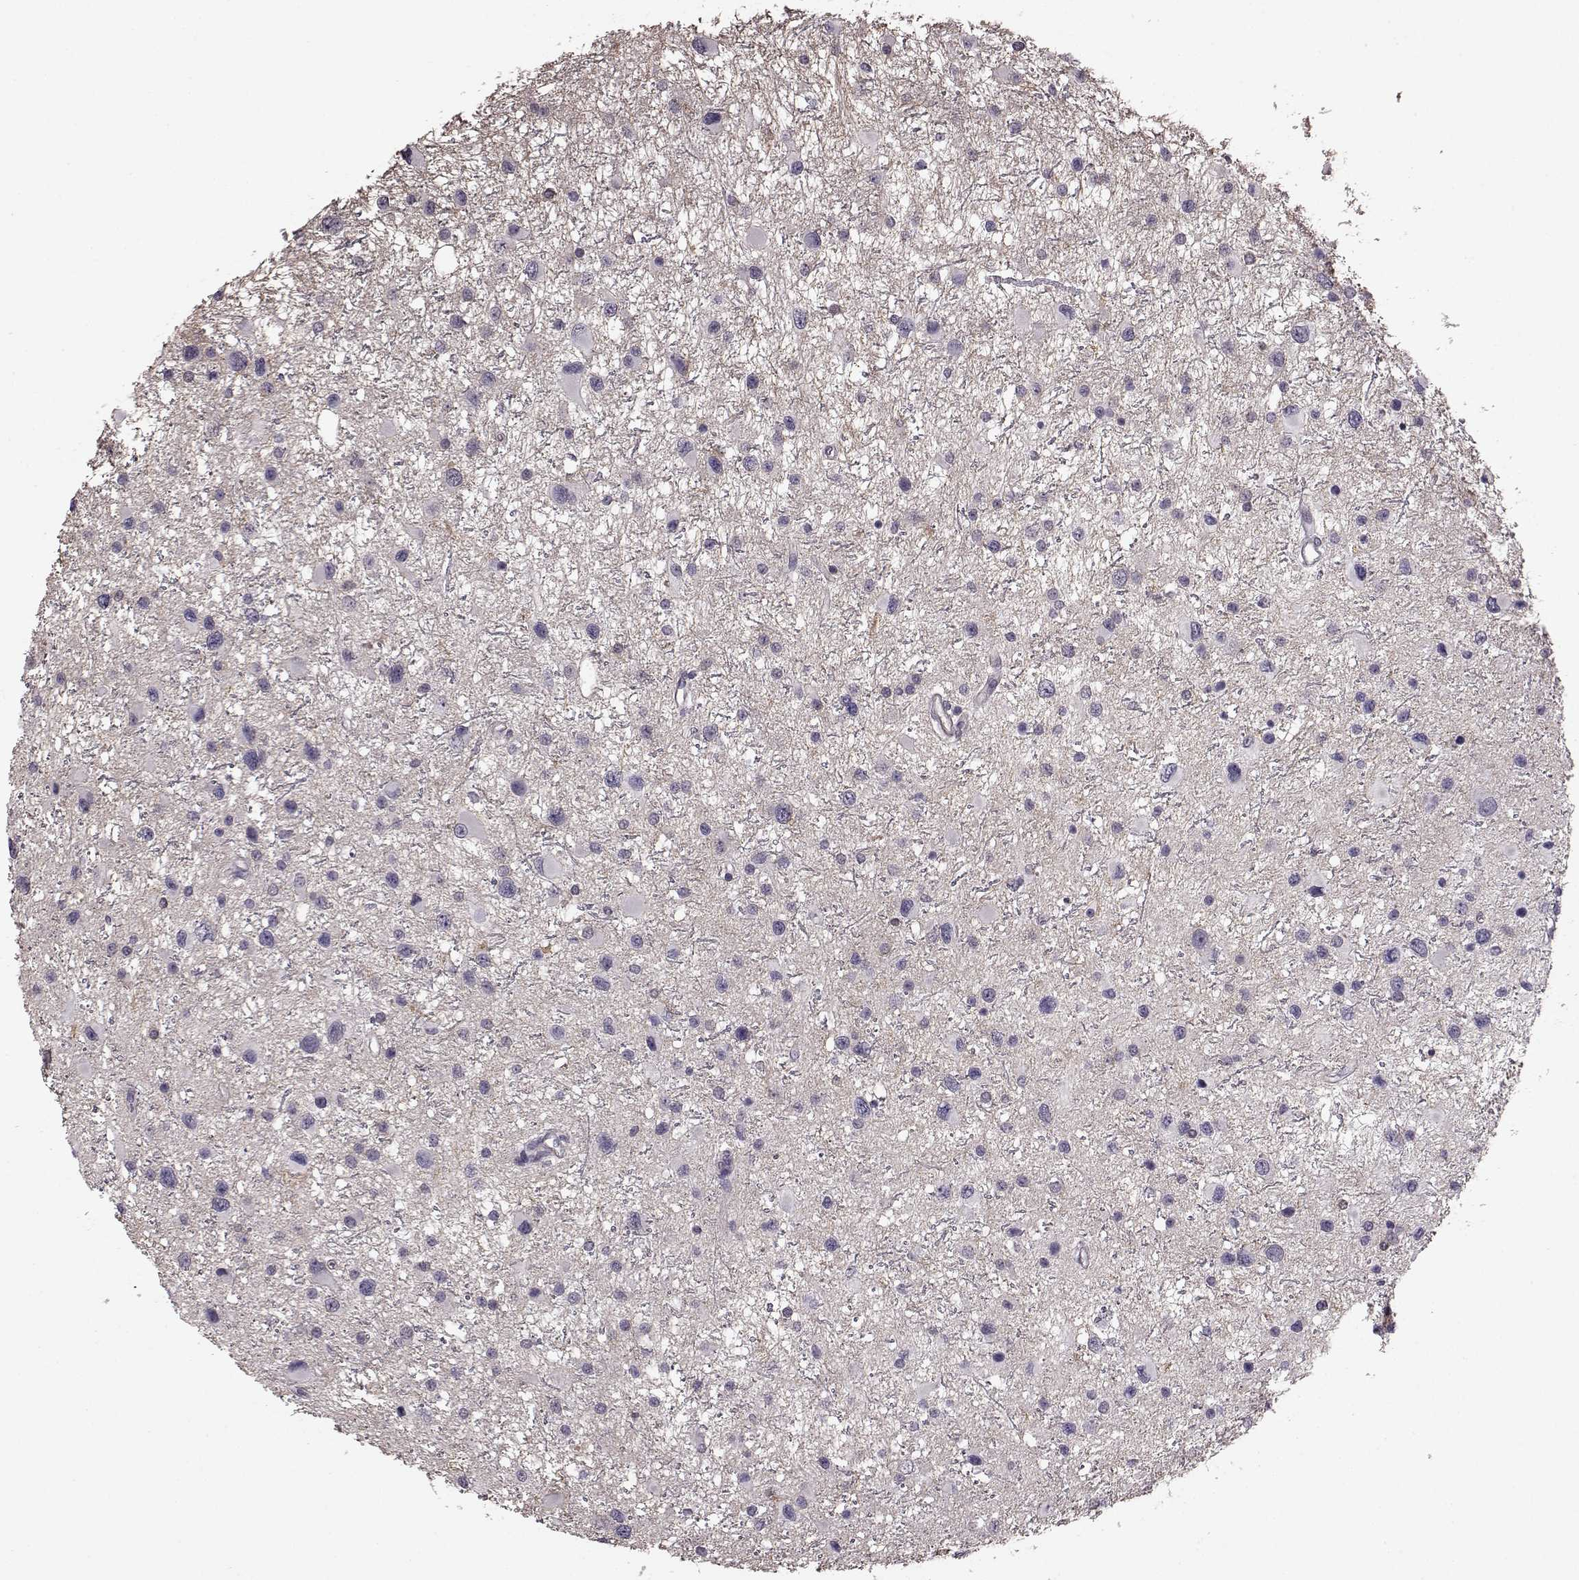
{"staining": {"intensity": "negative", "quantity": "none", "location": "none"}, "tissue": "glioma", "cell_type": "Tumor cells", "image_type": "cancer", "snomed": [{"axis": "morphology", "description": "Glioma, malignant, Low grade"}, {"axis": "topography", "description": "Brain"}], "caption": "Immunohistochemistry (IHC) of human glioma reveals no expression in tumor cells.", "gene": "SLCO3A1", "patient": {"sex": "female", "age": 32}}